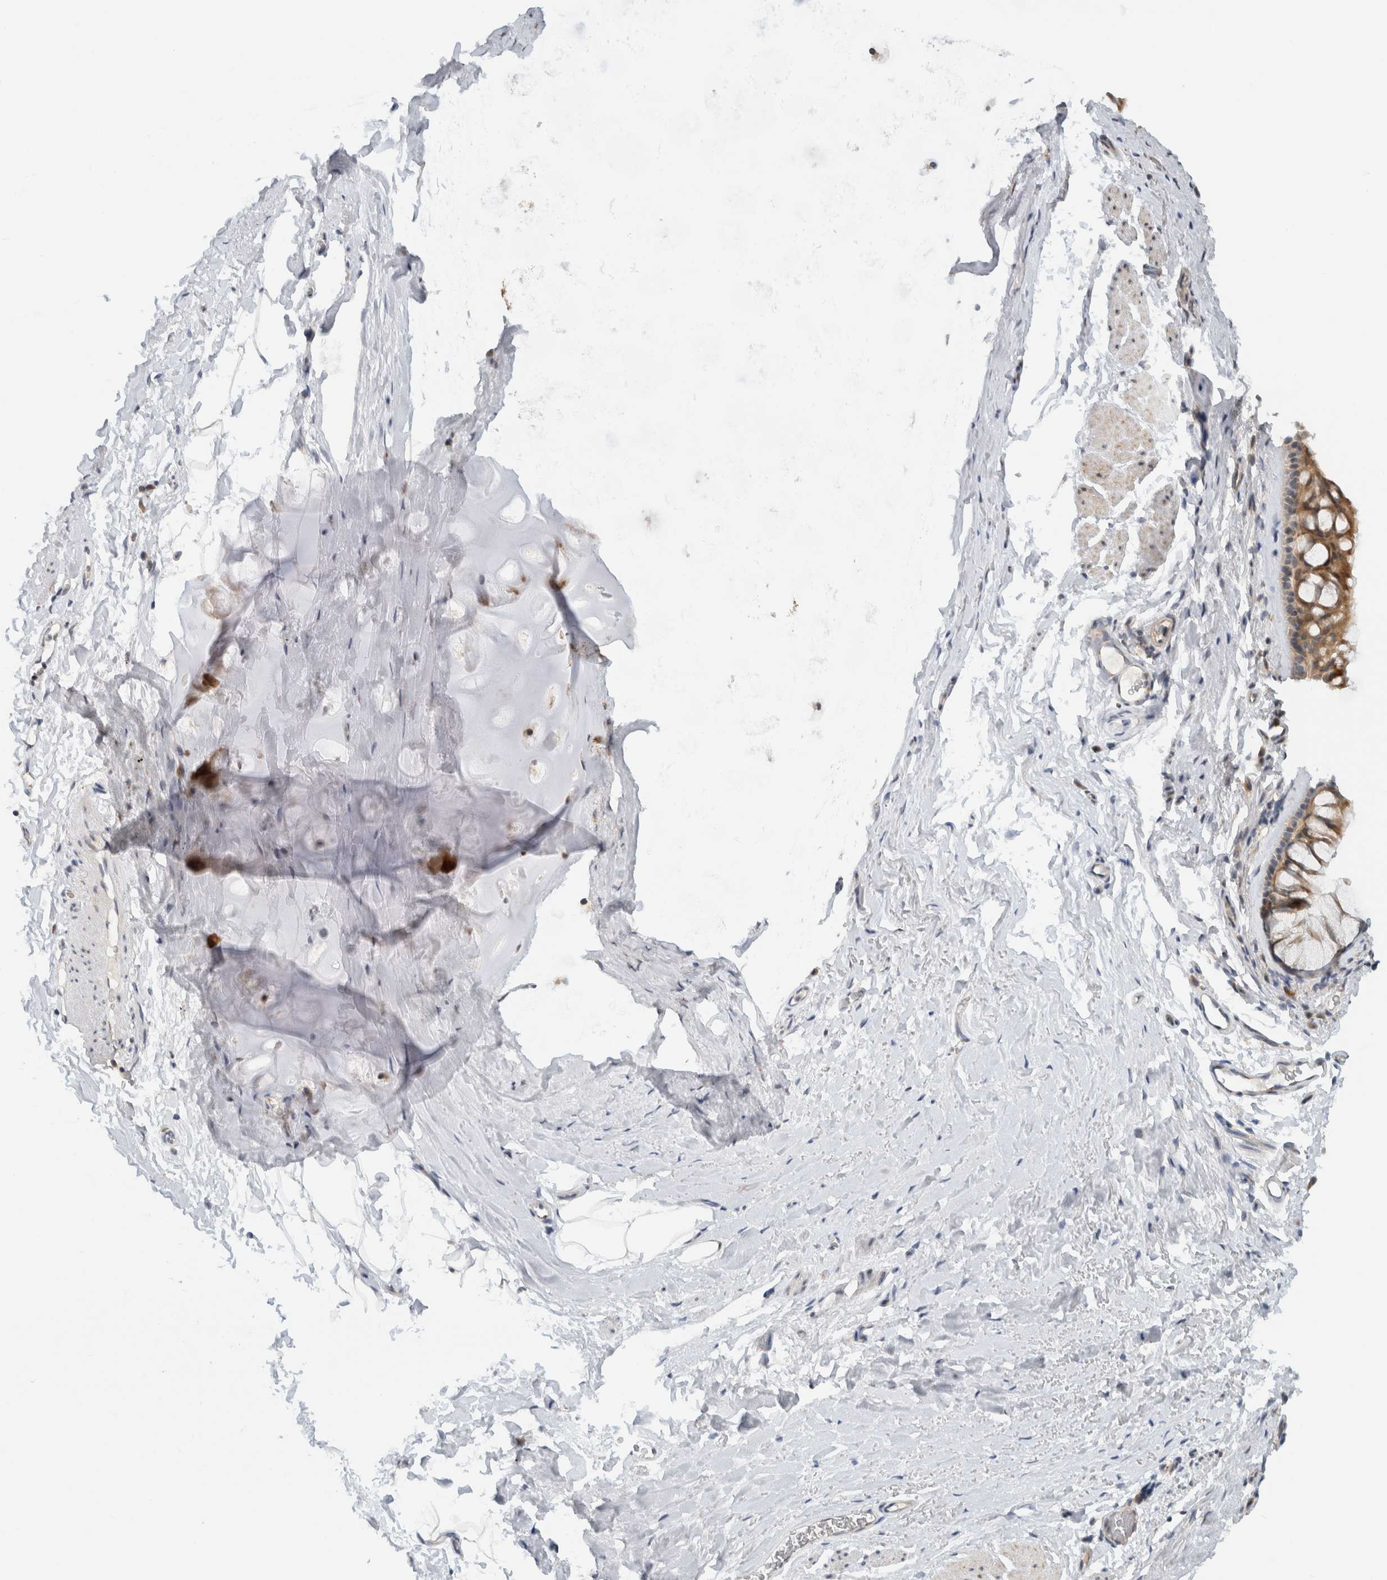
{"staining": {"intensity": "moderate", "quantity": ">75%", "location": "cytoplasmic/membranous"}, "tissue": "bronchus", "cell_type": "Respiratory epithelial cells", "image_type": "normal", "snomed": [{"axis": "morphology", "description": "Normal tissue, NOS"}, {"axis": "topography", "description": "Cartilage tissue"}, {"axis": "topography", "description": "Bronchus"}], "caption": "An image of human bronchus stained for a protein shows moderate cytoplasmic/membranous brown staining in respiratory epithelial cells. The staining was performed using DAB, with brown indicating positive protein expression. Nuclei are stained blue with hematoxylin.", "gene": "CMC2", "patient": {"sex": "female", "age": 53}}